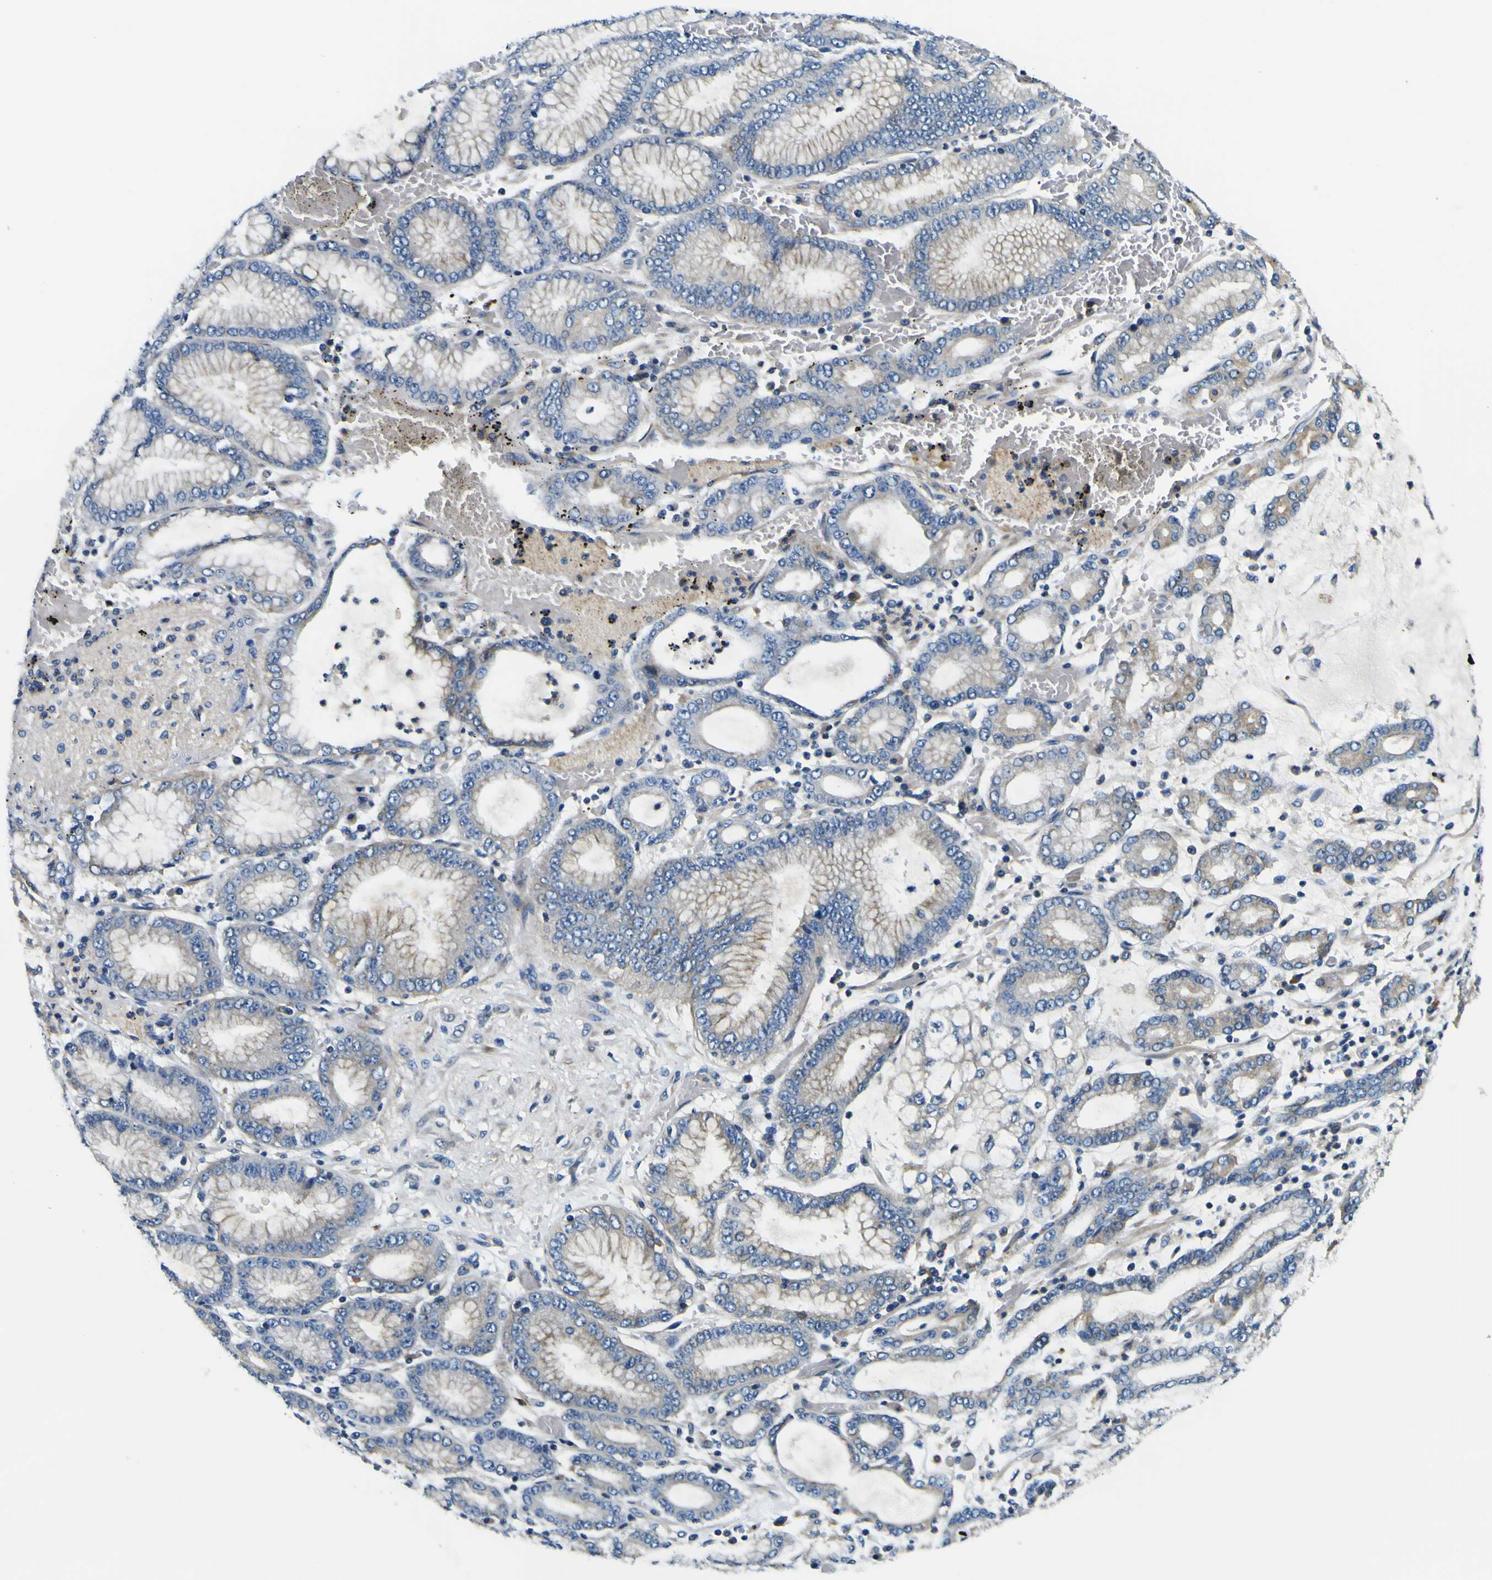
{"staining": {"intensity": "moderate", "quantity": "25%-75%", "location": "cytoplasmic/membranous"}, "tissue": "stomach cancer", "cell_type": "Tumor cells", "image_type": "cancer", "snomed": [{"axis": "morphology", "description": "Normal tissue, NOS"}, {"axis": "morphology", "description": "Adenocarcinoma, NOS"}, {"axis": "topography", "description": "Stomach, upper"}, {"axis": "topography", "description": "Stomach"}], "caption": "Protein staining exhibits moderate cytoplasmic/membranous staining in approximately 25%-75% of tumor cells in adenocarcinoma (stomach).", "gene": "CLSTN1", "patient": {"sex": "male", "age": 76}}